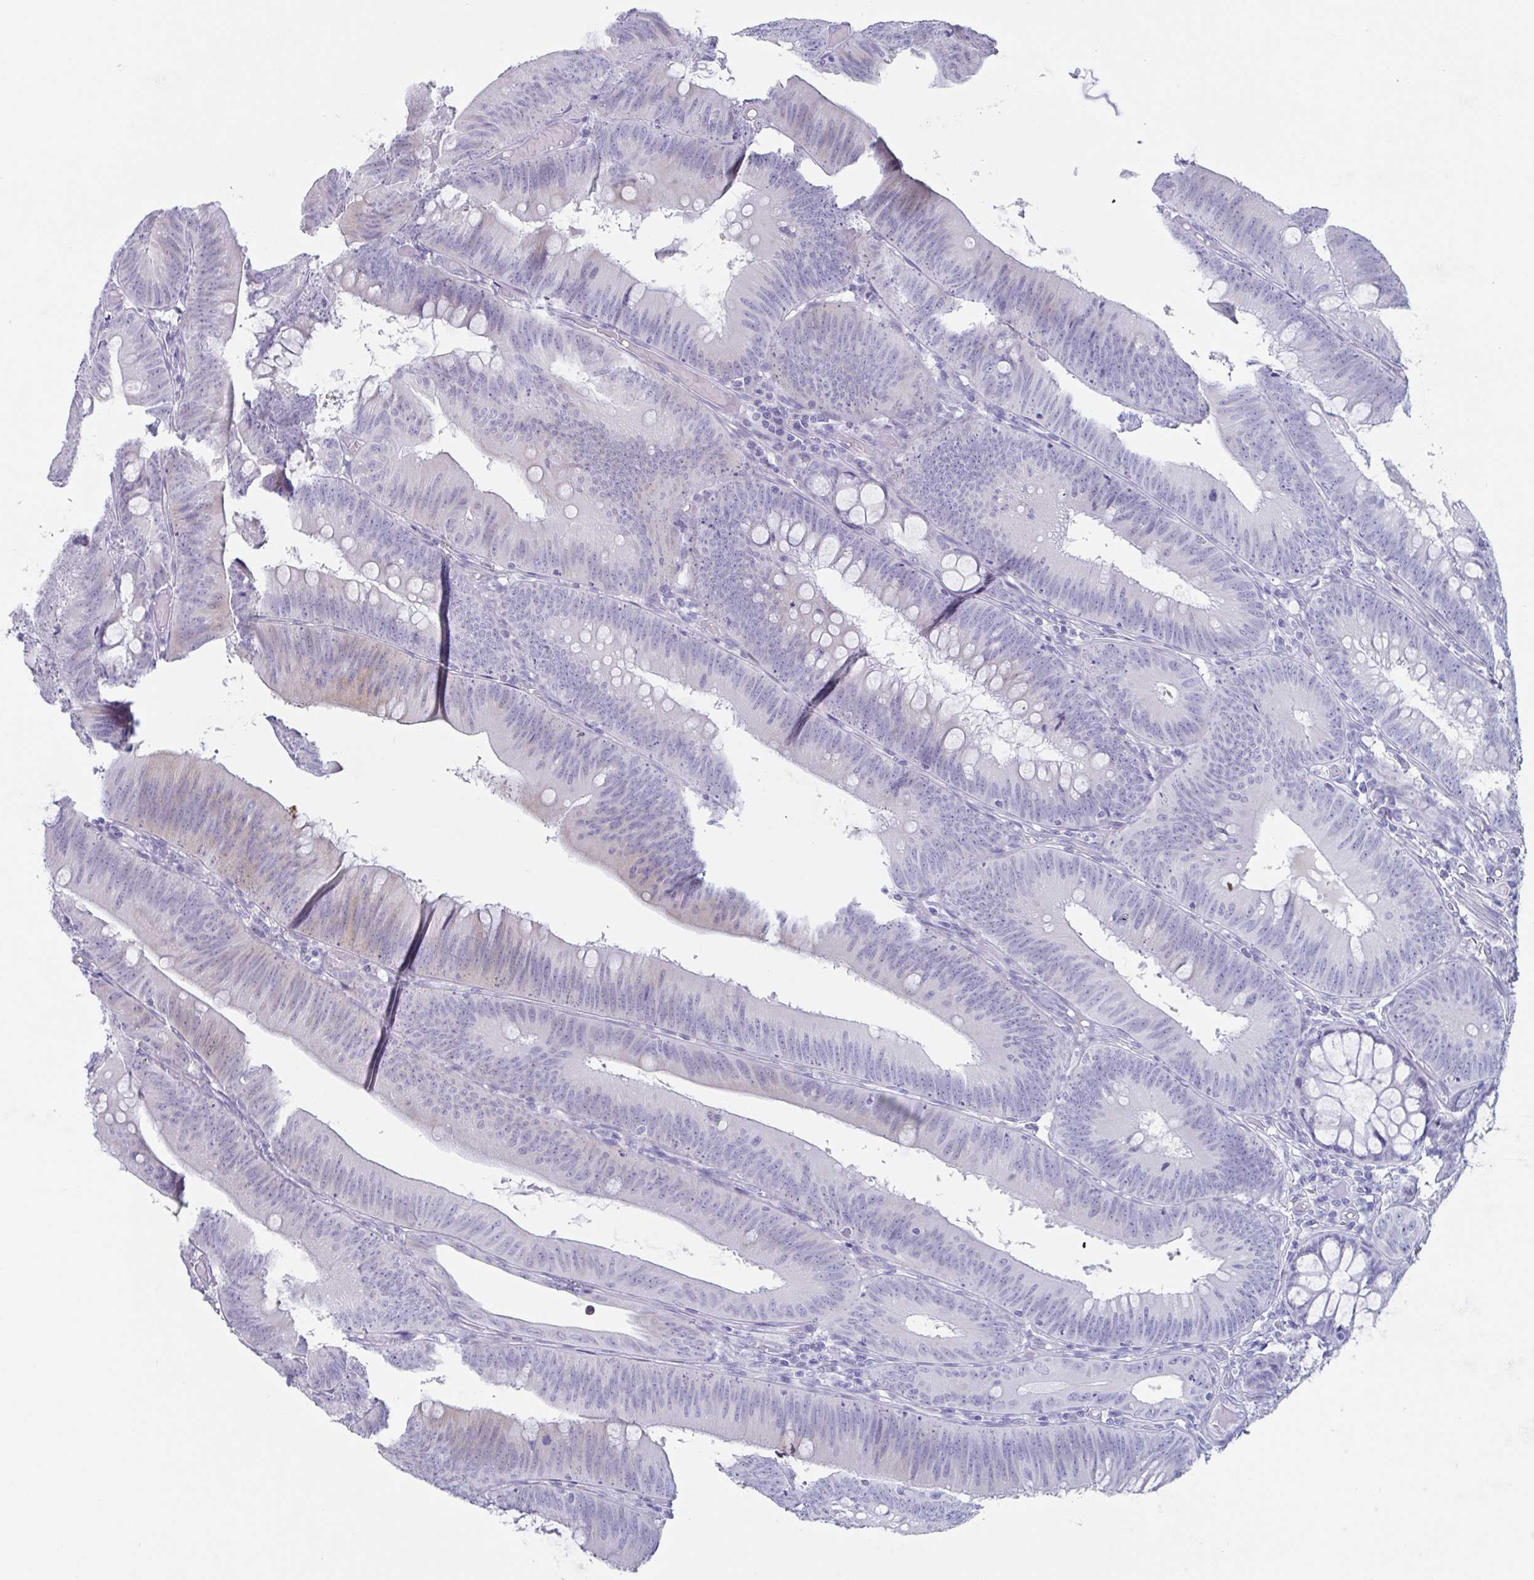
{"staining": {"intensity": "weak", "quantity": "<25%", "location": "cytoplasmic/membranous"}, "tissue": "colorectal cancer", "cell_type": "Tumor cells", "image_type": "cancer", "snomed": [{"axis": "morphology", "description": "Adenocarcinoma, NOS"}, {"axis": "topography", "description": "Colon"}], "caption": "Immunohistochemical staining of human colorectal cancer reveals no significant expression in tumor cells.", "gene": "ZPBP", "patient": {"sex": "male", "age": 84}}